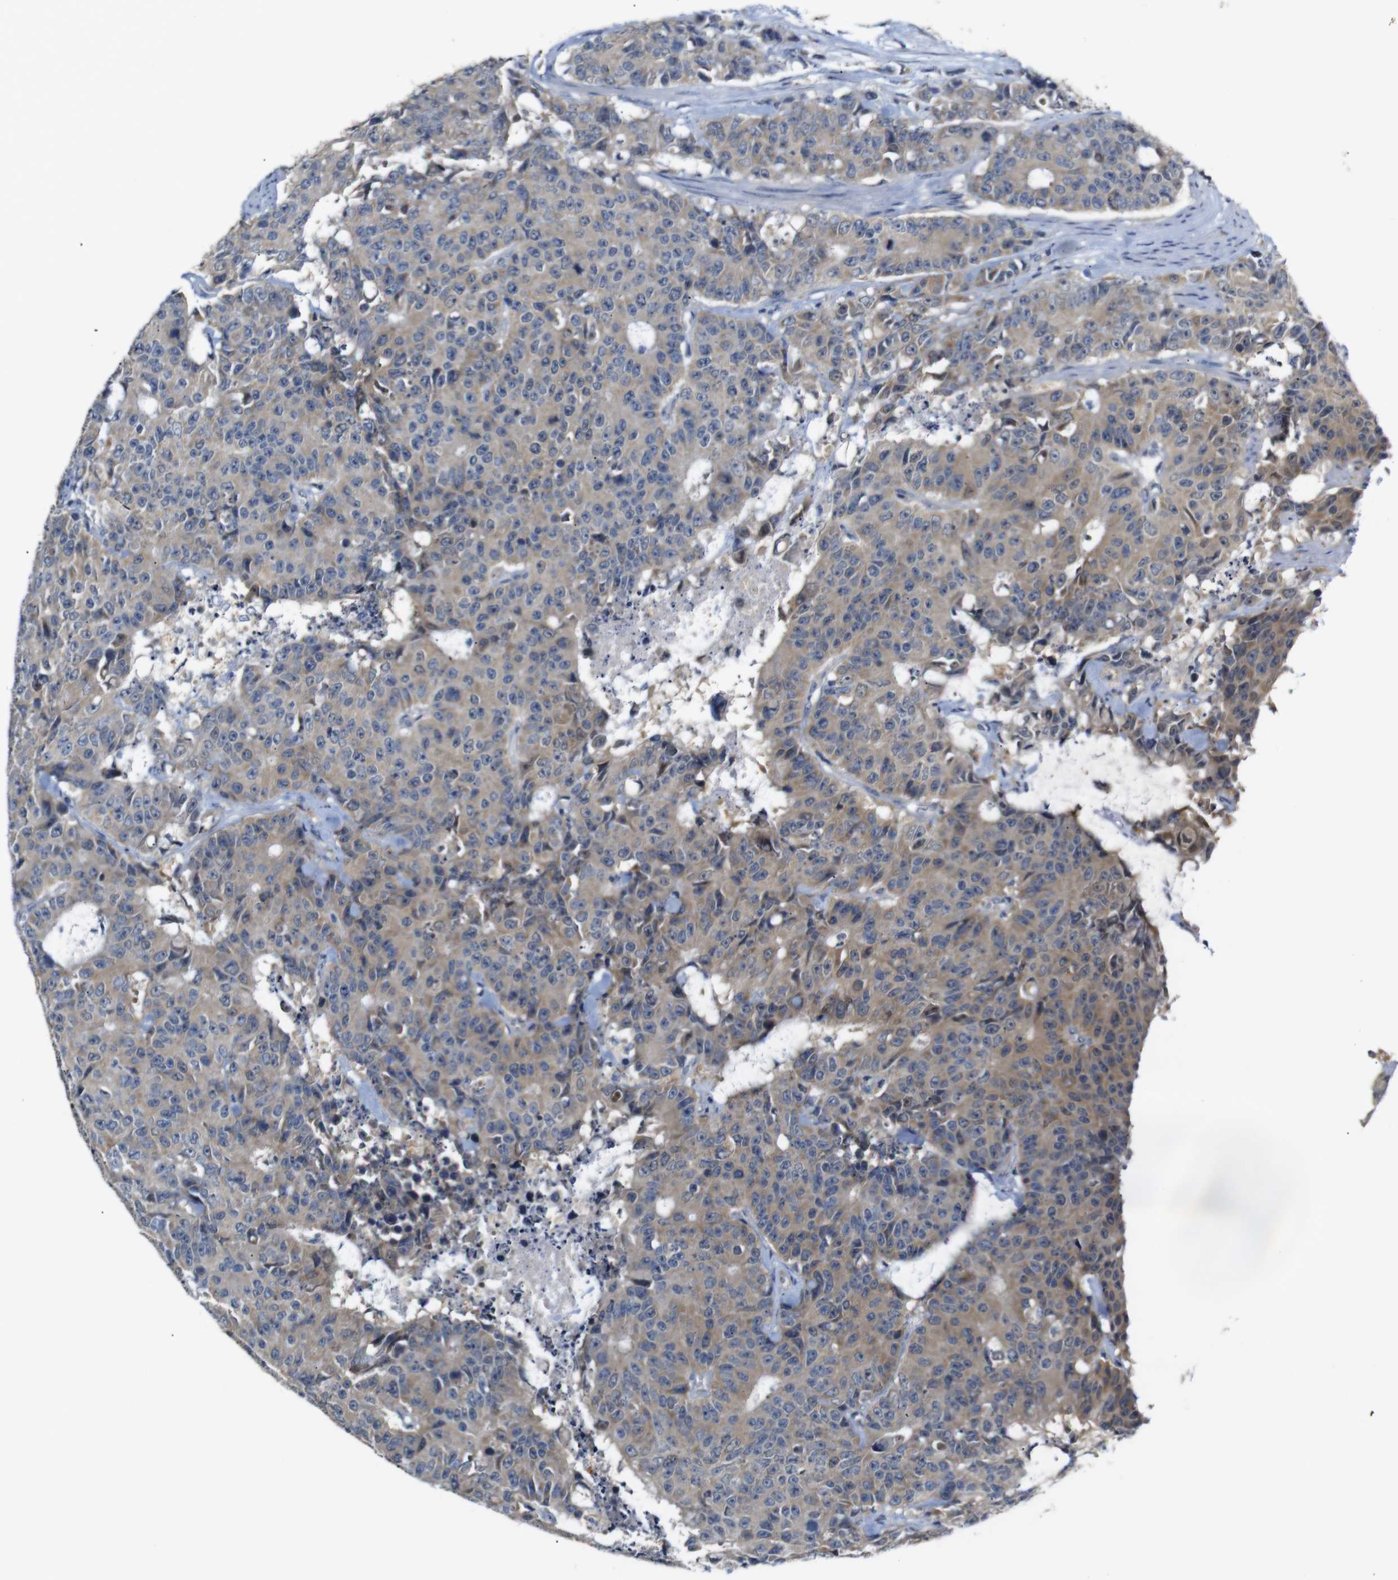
{"staining": {"intensity": "moderate", "quantity": ">75%", "location": "cytoplasmic/membranous"}, "tissue": "colorectal cancer", "cell_type": "Tumor cells", "image_type": "cancer", "snomed": [{"axis": "morphology", "description": "Adenocarcinoma, NOS"}, {"axis": "topography", "description": "Colon"}], "caption": "Human colorectal cancer (adenocarcinoma) stained with a brown dye demonstrates moderate cytoplasmic/membranous positive positivity in approximately >75% of tumor cells.", "gene": "TBC1D32", "patient": {"sex": "female", "age": 86}}